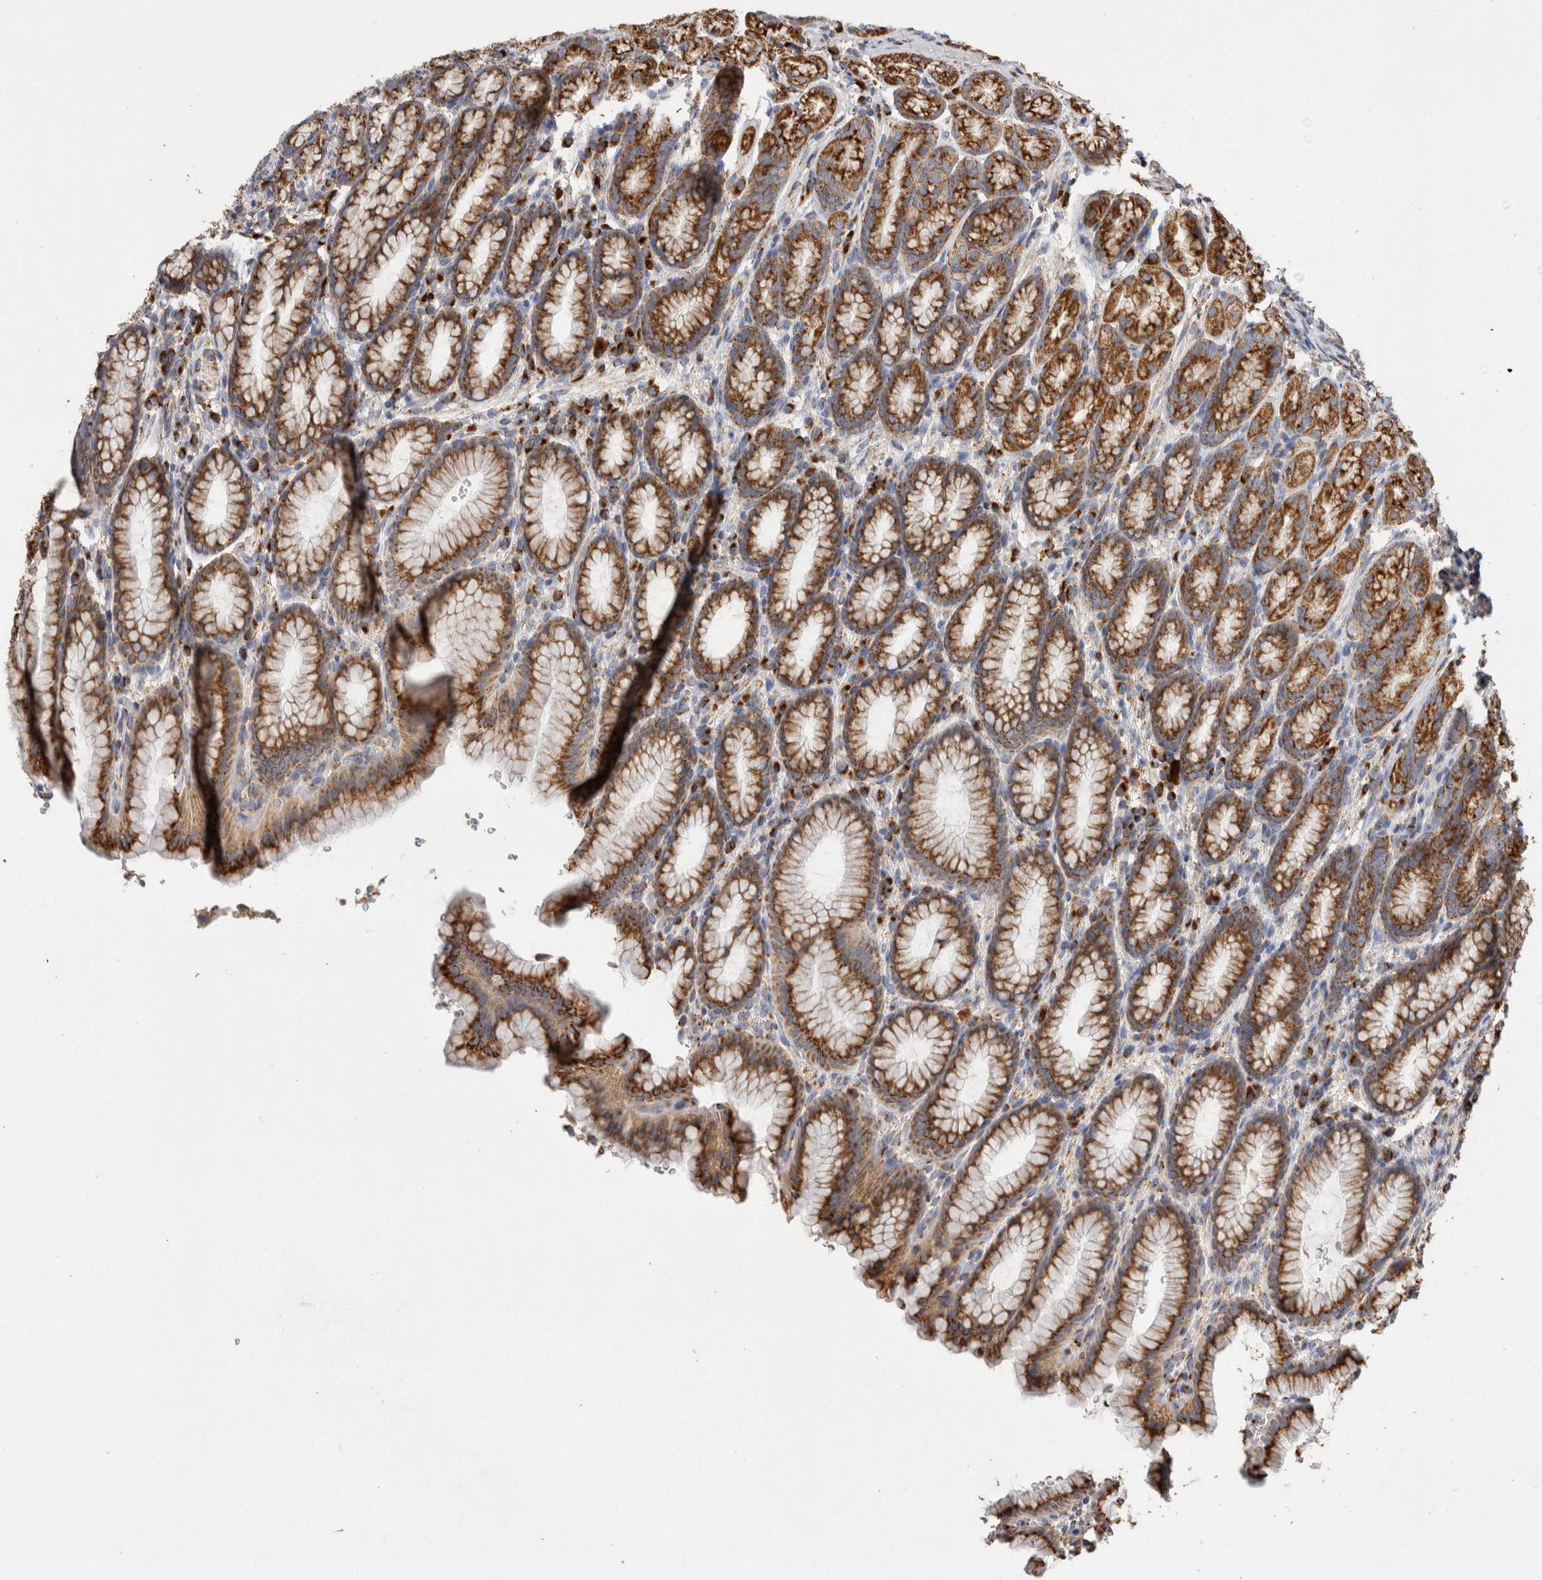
{"staining": {"intensity": "moderate", "quantity": ">75%", "location": "cytoplasmic/membranous"}, "tissue": "stomach", "cell_type": "Glandular cells", "image_type": "normal", "snomed": [{"axis": "morphology", "description": "Normal tissue, NOS"}, {"axis": "topography", "description": "Stomach"}], "caption": "High-power microscopy captured an immunohistochemistry (IHC) photomicrograph of unremarkable stomach, revealing moderate cytoplasmic/membranous positivity in about >75% of glandular cells. The staining was performed using DAB (3,3'-diaminobenzidine), with brown indicating positive protein expression. Nuclei are stained blue with hematoxylin.", "gene": "IARS2", "patient": {"sex": "male", "age": 42}}